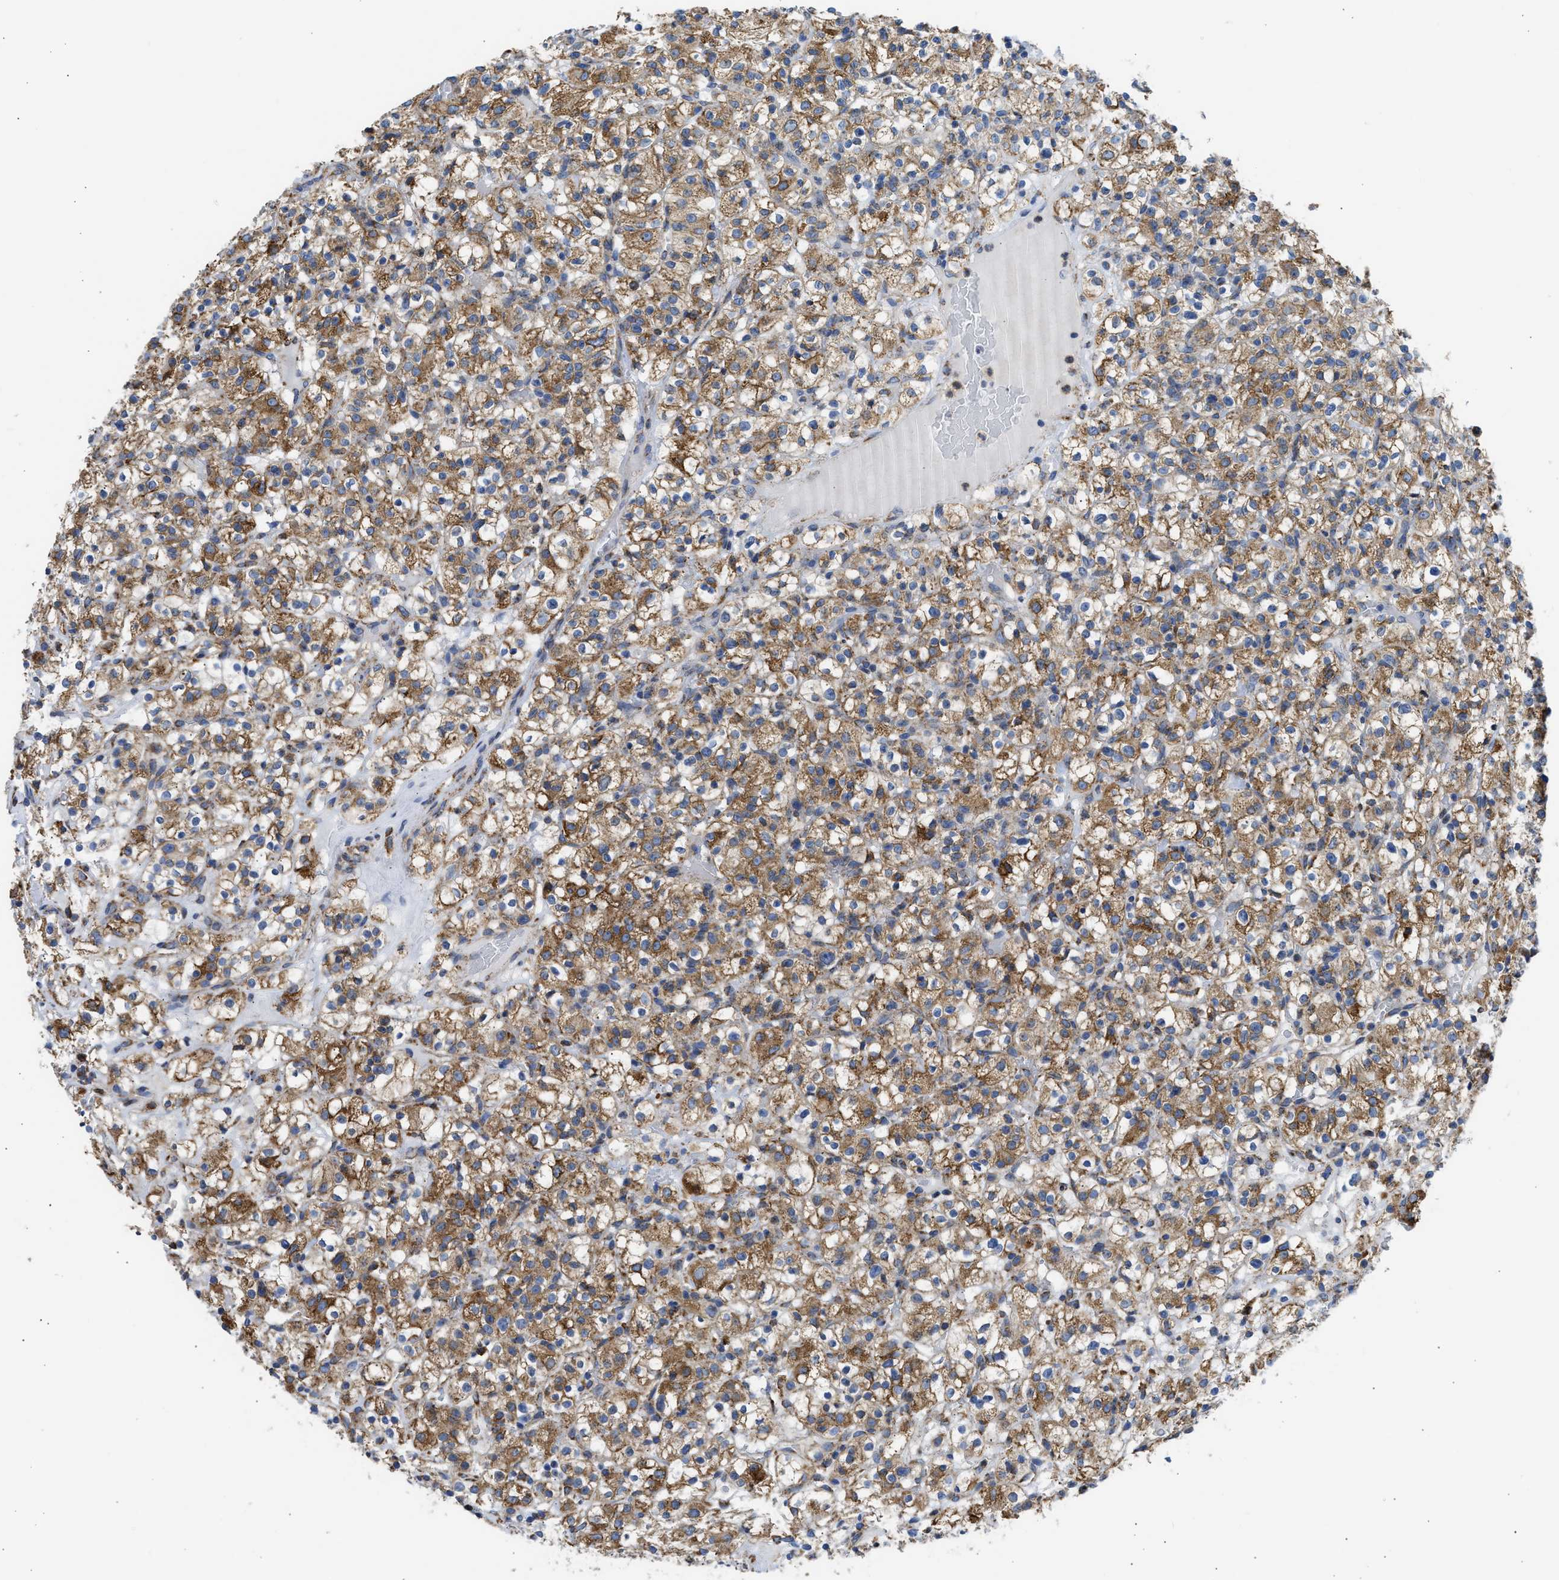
{"staining": {"intensity": "moderate", "quantity": ">75%", "location": "cytoplasmic/membranous"}, "tissue": "renal cancer", "cell_type": "Tumor cells", "image_type": "cancer", "snomed": [{"axis": "morphology", "description": "Normal tissue, NOS"}, {"axis": "morphology", "description": "Adenocarcinoma, NOS"}, {"axis": "topography", "description": "Kidney"}], "caption": "Renal cancer stained for a protein exhibits moderate cytoplasmic/membranous positivity in tumor cells. The protein is stained brown, and the nuclei are stained in blue (DAB (3,3'-diaminobenzidine) IHC with brightfield microscopy, high magnification).", "gene": "CYCS", "patient": {"sex": "female", "age": 72}}